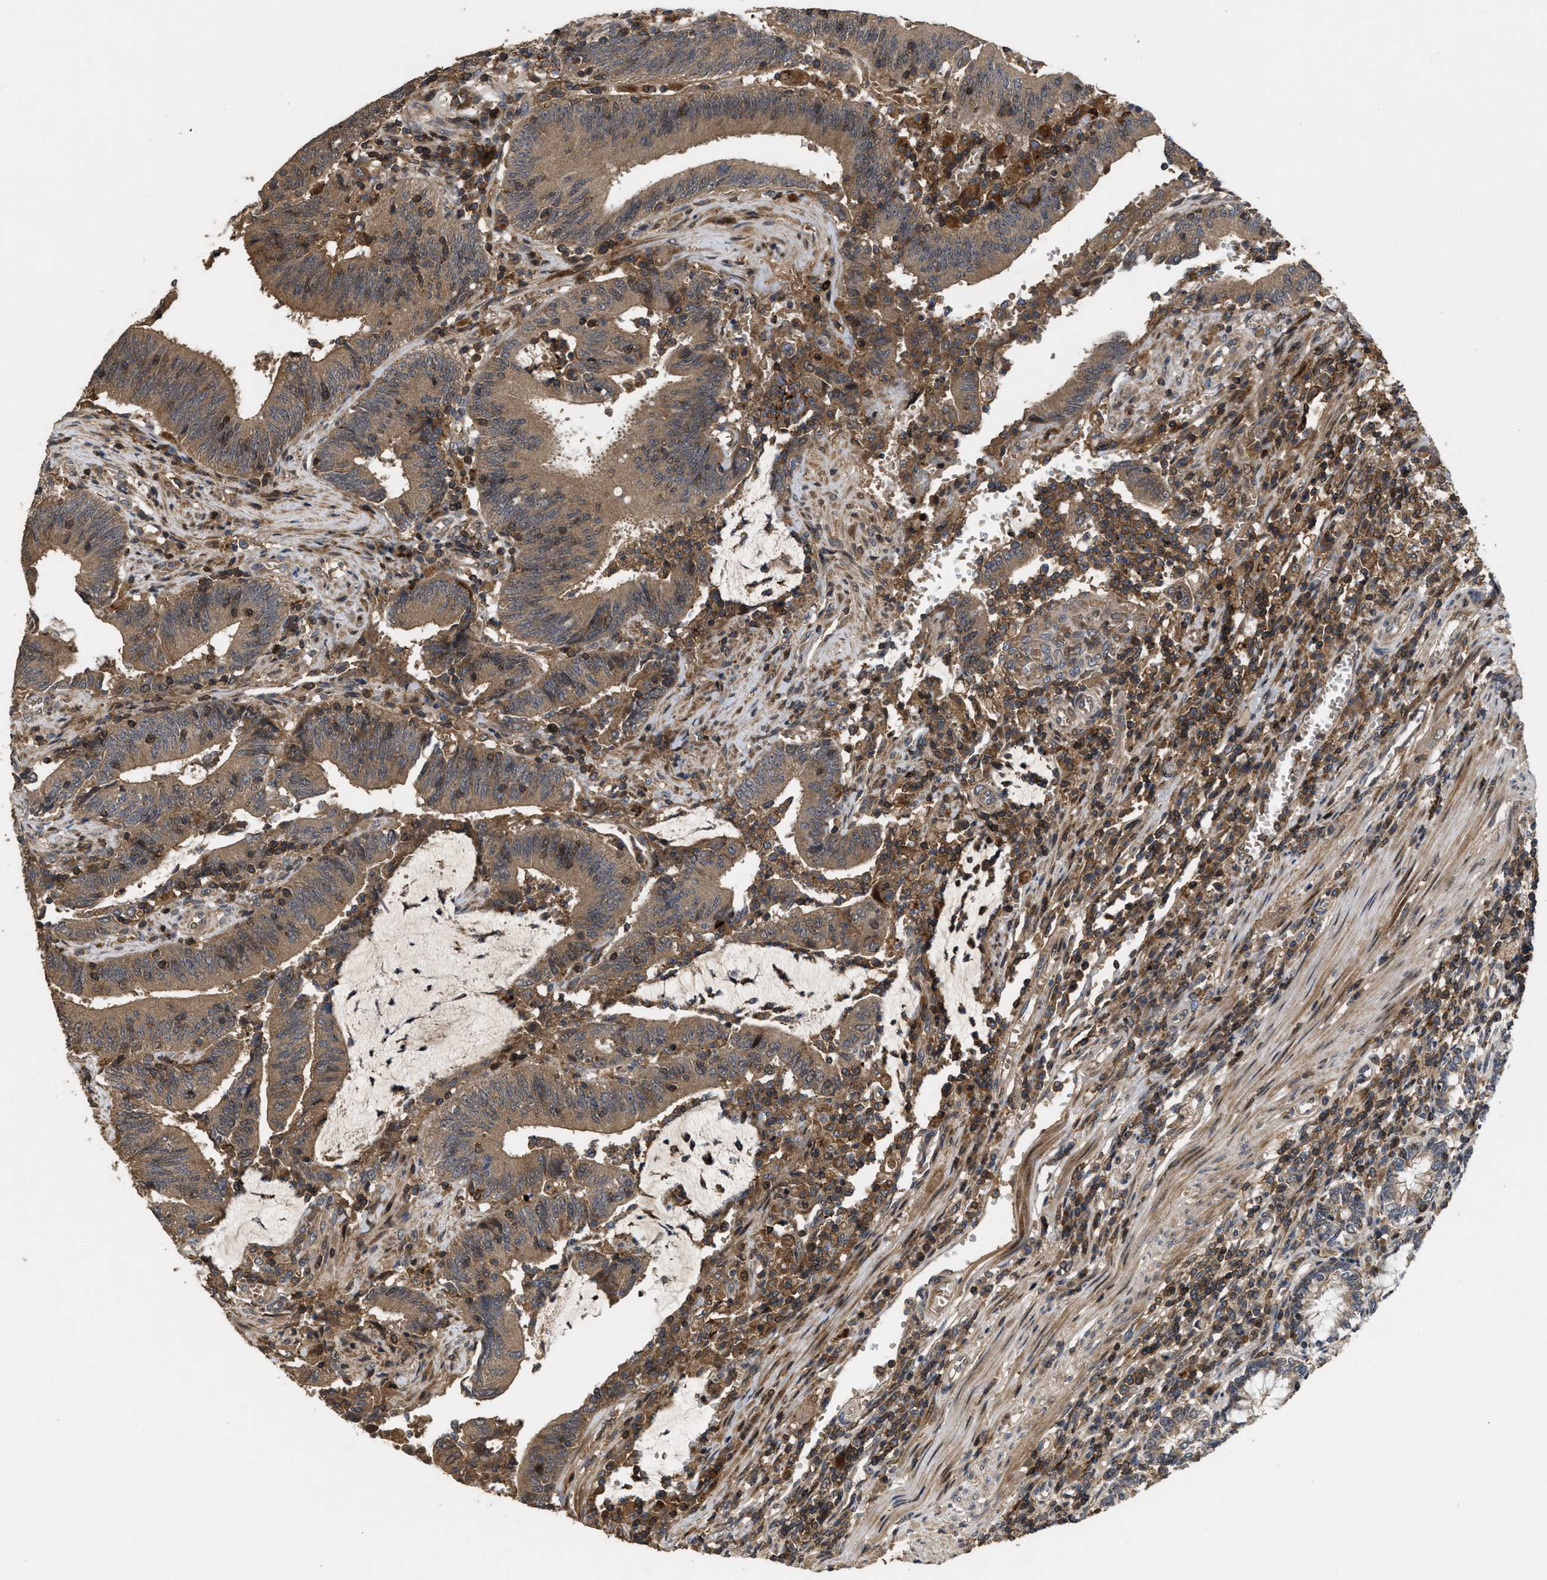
{"staining": {"intensity": "moderate", "quantity": ">75%", "location": "cytoplasmic/membranous"}, "tissue": "colorectal cancer", "cell_type": "Tumor cells", "image_type": "cancer", "snomed": [{"axis": "morphology", "description": "Normal tissue, NOS"}, {"axis": "morphology", "description": "Adenocarcinoma, NOS"}, {"axis": "topography", "description": "Rectum"}], "caption": "Tumor cells exhibit moderate cytoplasmic/membranous staining in about >75% of cells in colorectal adenocarcinoma.", "gene": "CBR3", "patient": {"sex": "female", "age": 66}}